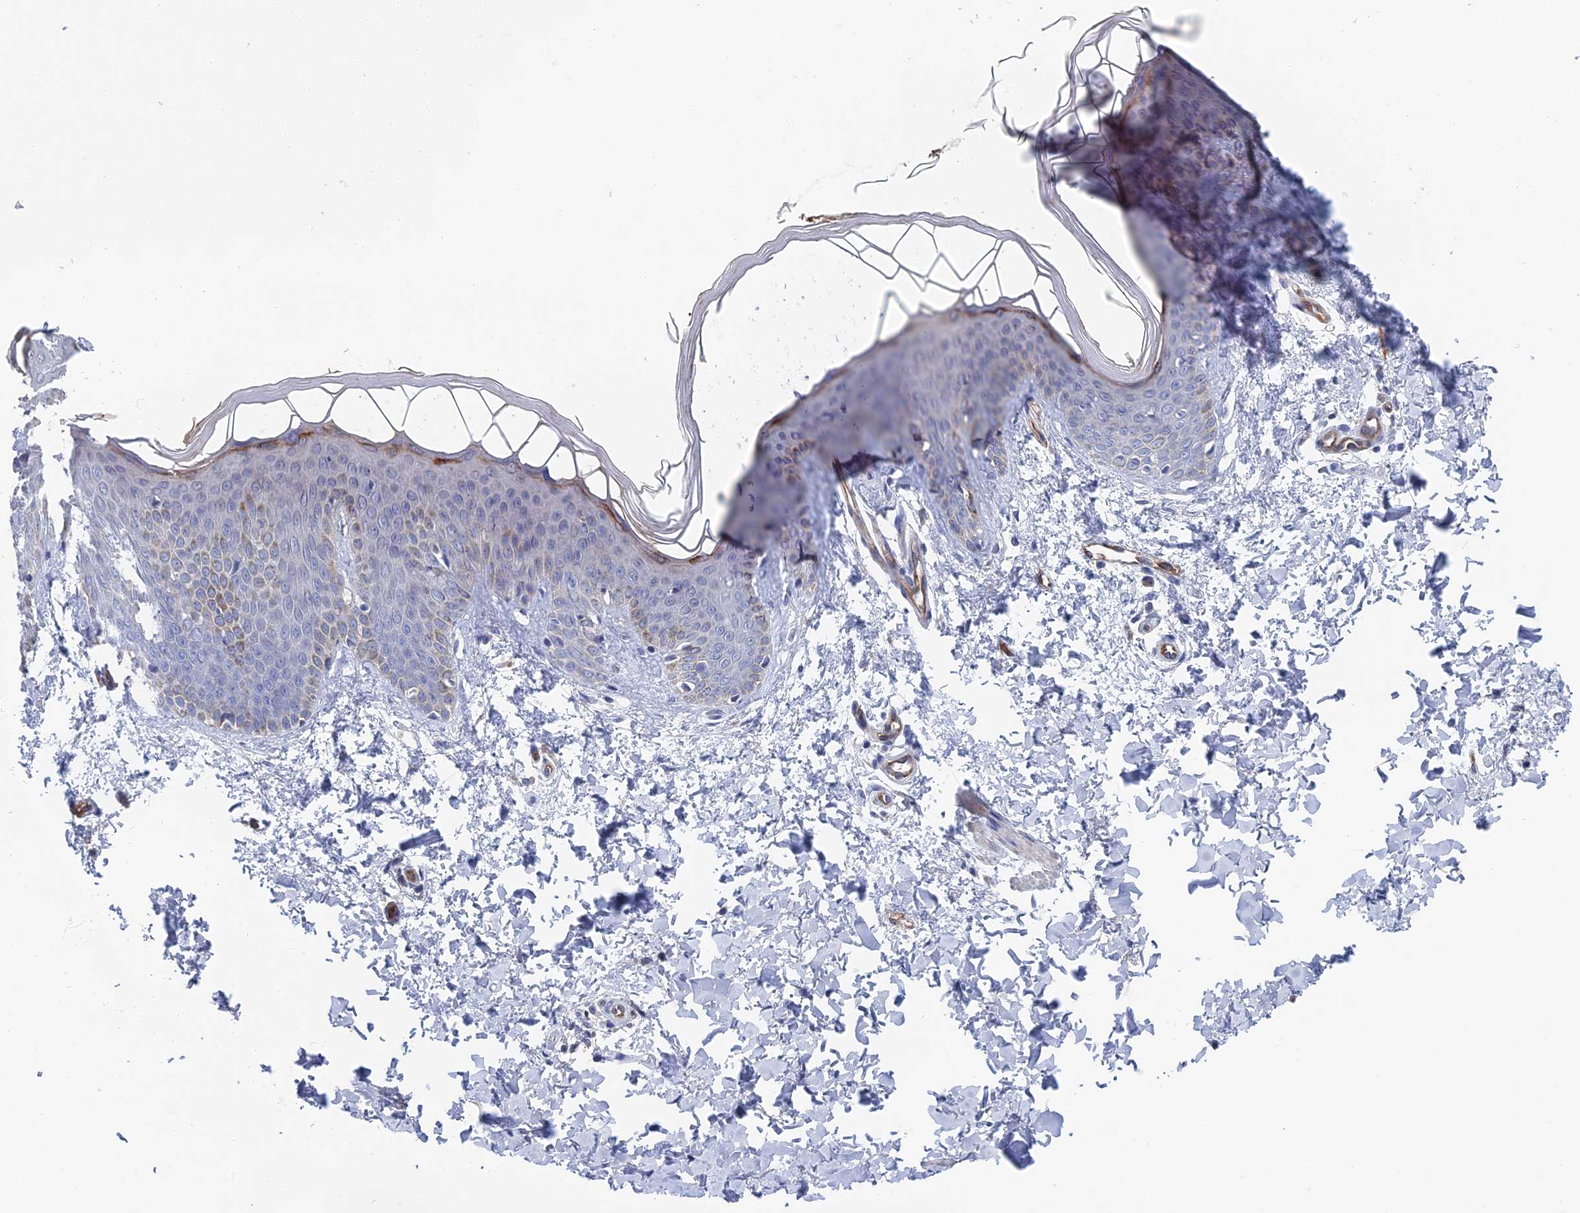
{"staining": {"intensity": "negative", "quantity": "none", "location": "none"}, "tissue": "skin", "cell_type": "Fibroblasts", "image_type": "normal", "snomed": [{"axis": "morphology", "description": "Normal tissue, NOS"}, {"axis": "topography", "description": "Skin"}], "caption": "Skin was stained to show a protein in brown. There is no significant positivity in fibroblasts. (DAB (3,3'-diaminobenzidine) immunohistochemistry (IHC), high magnification).", "gene": "ARAP3", "patient": {"sex": "male", "age": 36}}